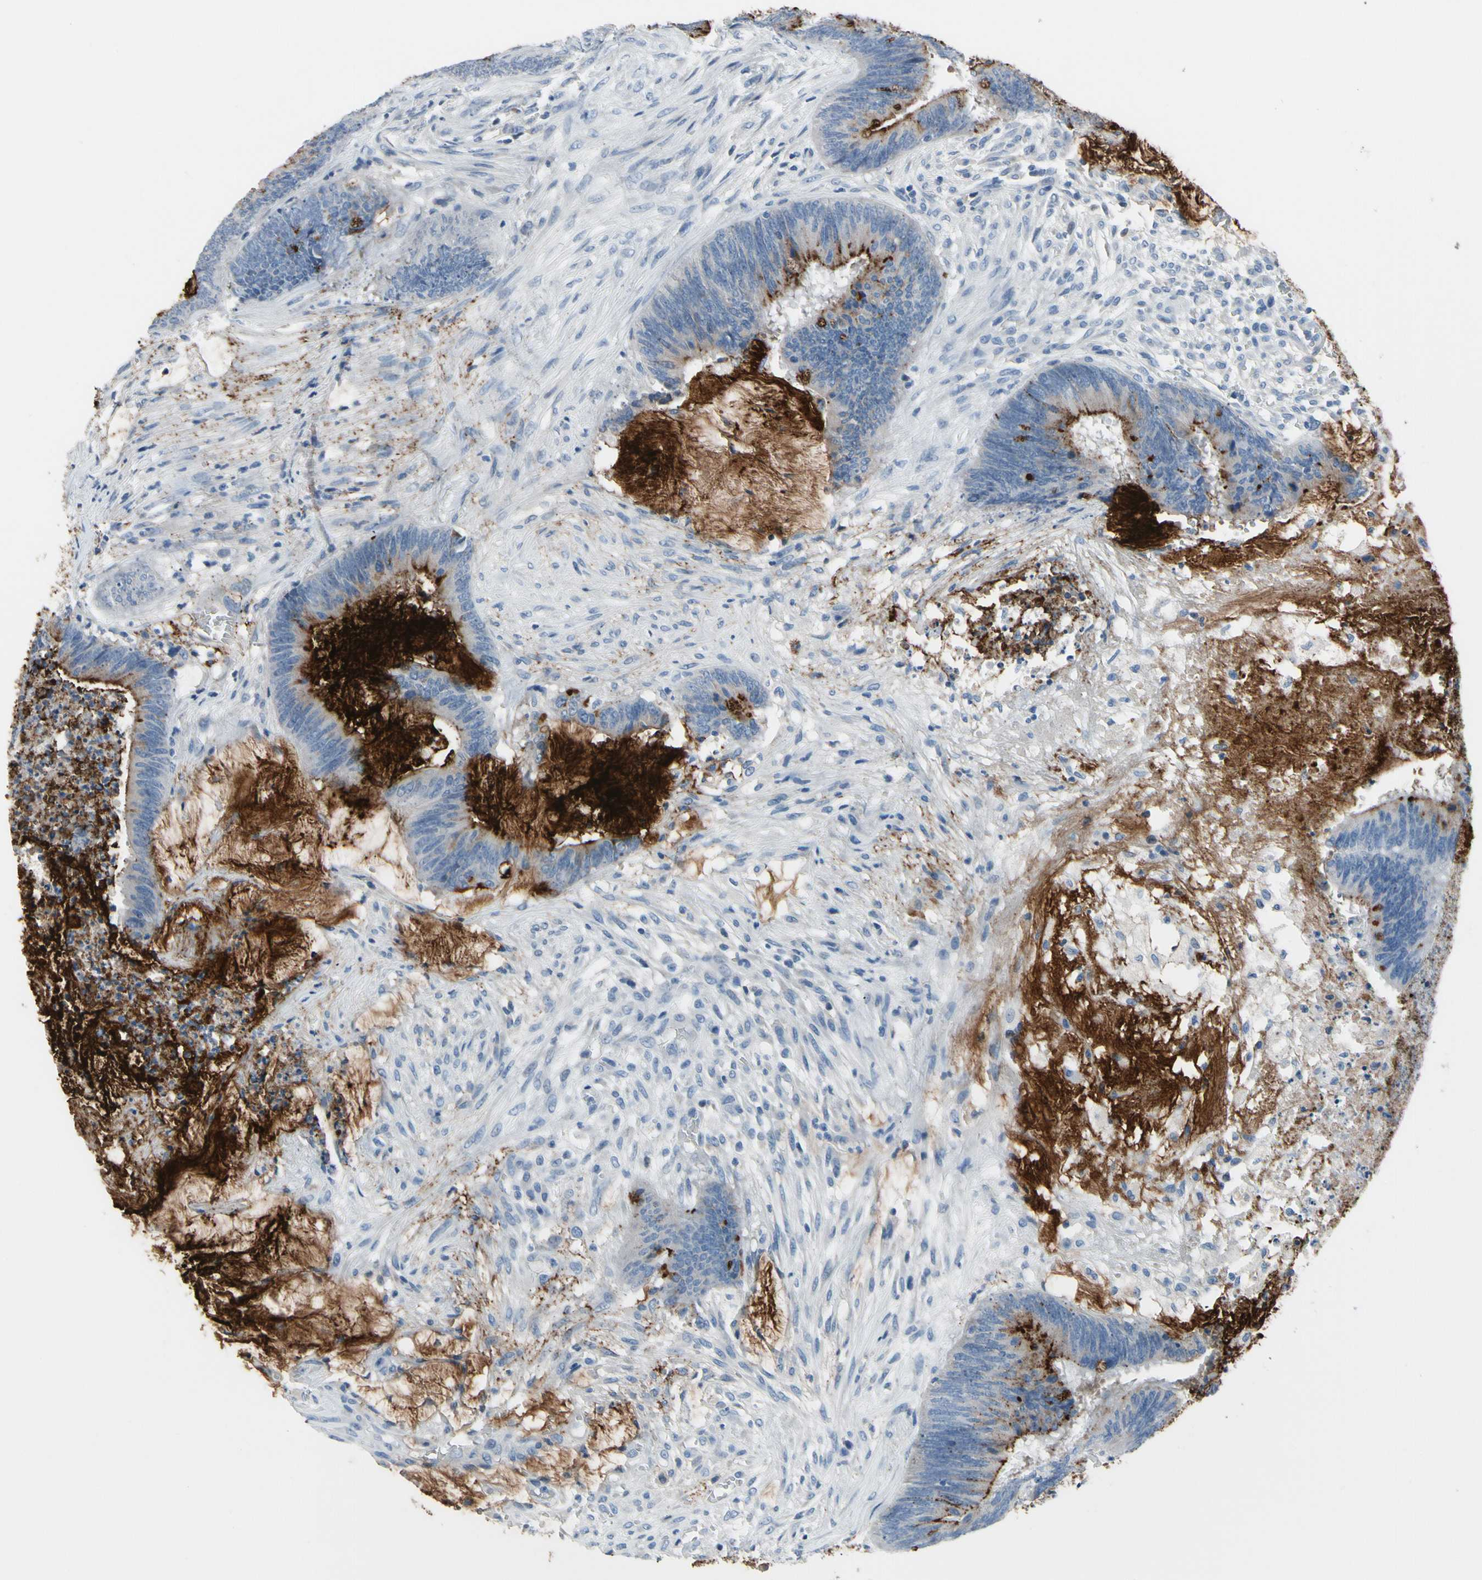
{"staining": {"intensity": "strong", "quantity": "<25%", "location": "cytoplasmic/membranous"}, "tissue": "colorectal cancer", "cell_type": "Tumor cells", "image_type": "cancer", "snomed": [{"axis": "morphology", "description": "Adenocarcinoma, NOS"}, {"axis": "topography", "description": "Rectum"}], "caption": "IHC staining of colorectal cancer, which shows medium levels of strong cytoplasmic/membranous positivity in approximately <25% of tumor cells indicating strong cytoplasmic/membranous protein staining. The staining was performed using DAB (brown) for protein detection and nuclei were counterstained in hematoxylin (blue).", "gene": "MUC5B", "patient": {"sex": "female", "age": 66}}